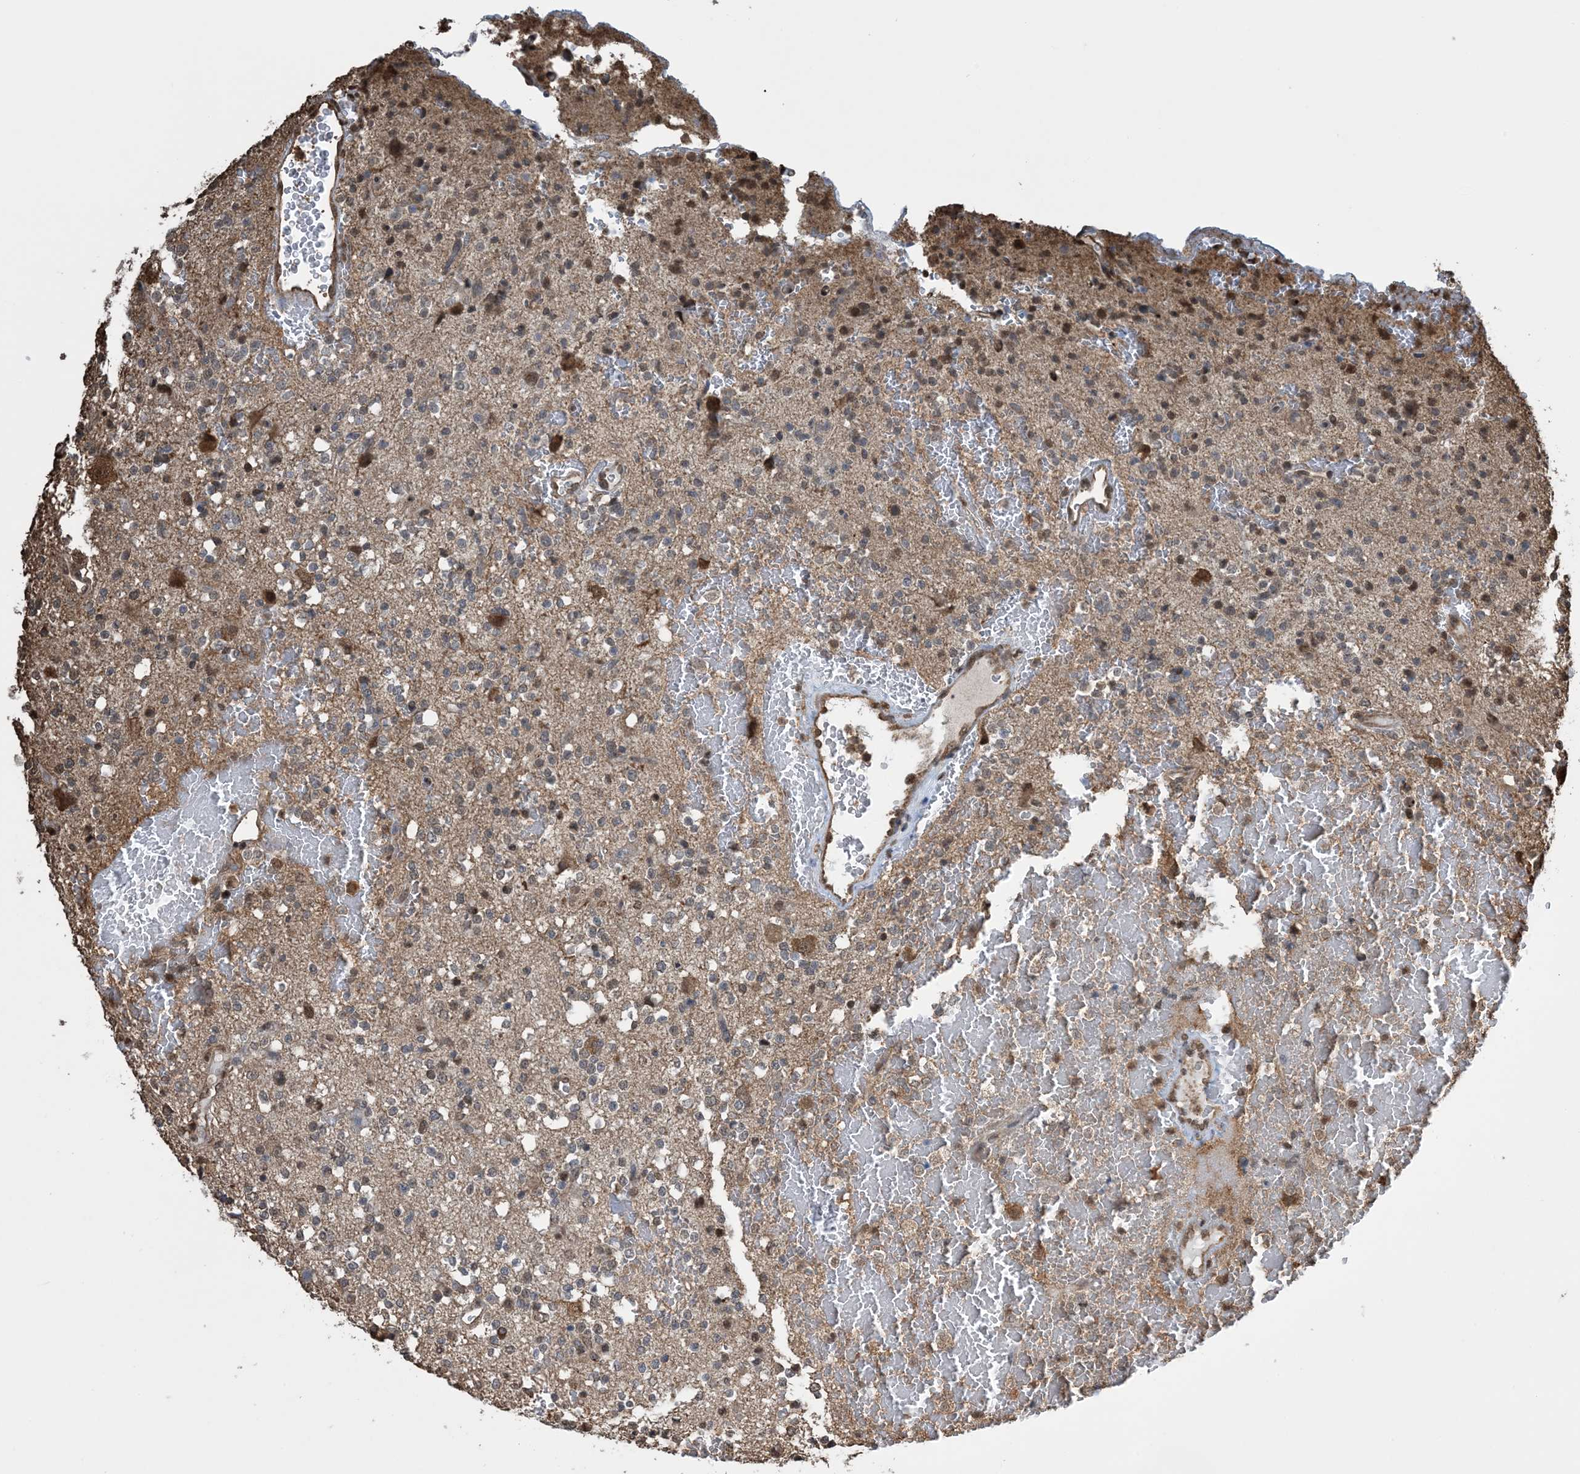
{"staining": {"intensity": "negative", "quantity": "none", "location": "none"}, "tissue": "glioma", "cell_type": "Tumor cells", "image_type": "cancer", "snomed": [{"axis": "morphology", "description": "Glioma, malignant, High grade"}, {"axis": "topography", "description": "Brain"}], "caption": "The immunohistochemistry (IHC) image has no significant positivity in tumor cells of malignant high-grade glioma tissue.", "gene": "HSPA1A", "patient": {"sex": "male", "age": 47}}